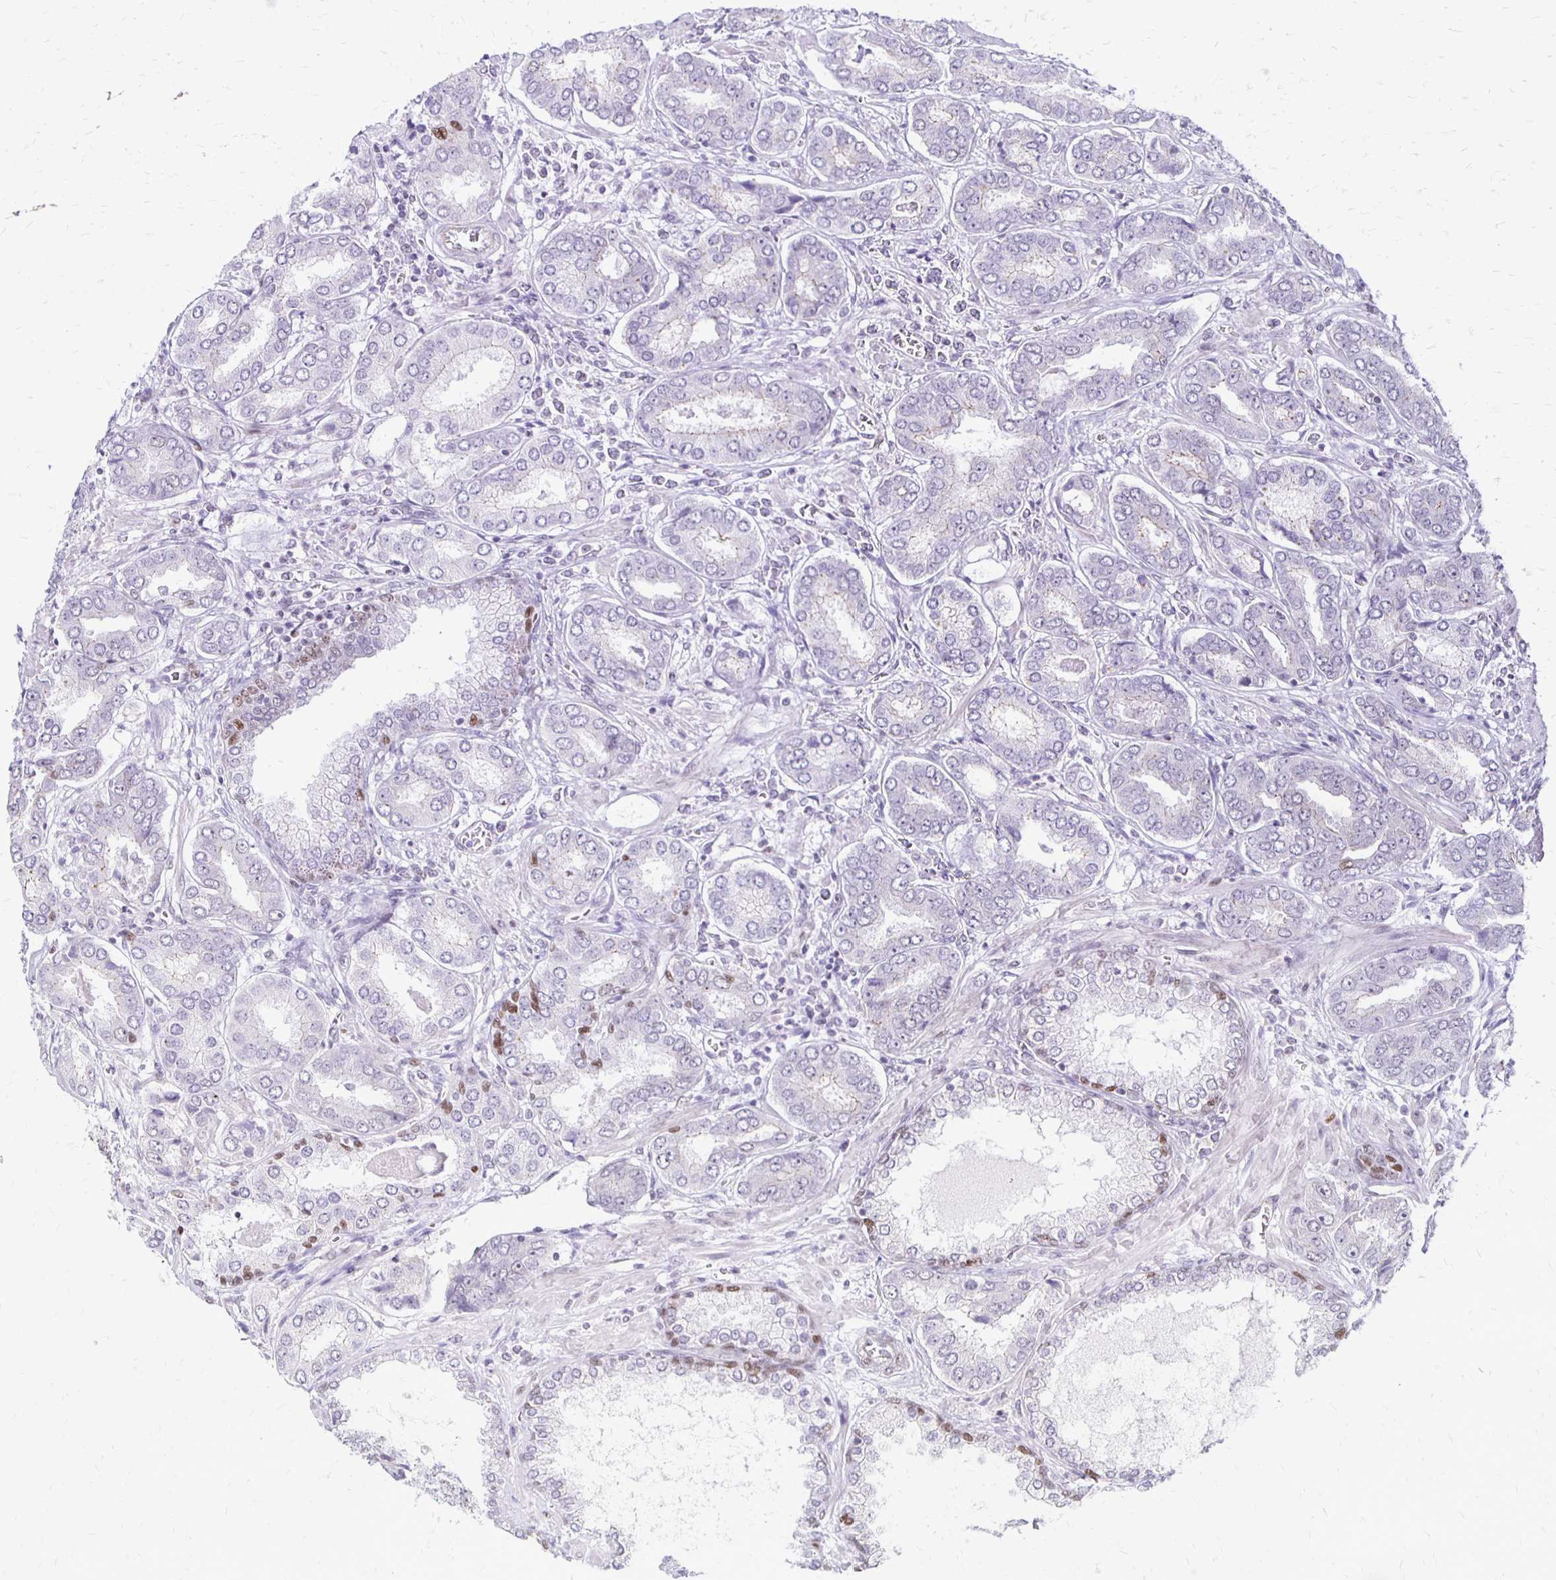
{"staining": {"intensity": "weak", "quantity": "<25%", "location": "cytoplasmic/membranous"}, "tissue": "prostate cancer", "cell_type": "Tumor cells", "image_type": "cancer", "snomed": [{"axis": "morphology", "description": "Adenocarcinoma, High grade"}, {"axis": "topography", "description": "Prostate"}], "caption": "Tumor cells show no significant expression in adenocarcinoma (high-grade) (prostate). (Brightfield microscopy of DAB (3,3'-diaminobenzidine) IHC at high magnification).", "gene": "DDB2", "patient": {"sex": "male", "age": 72}}